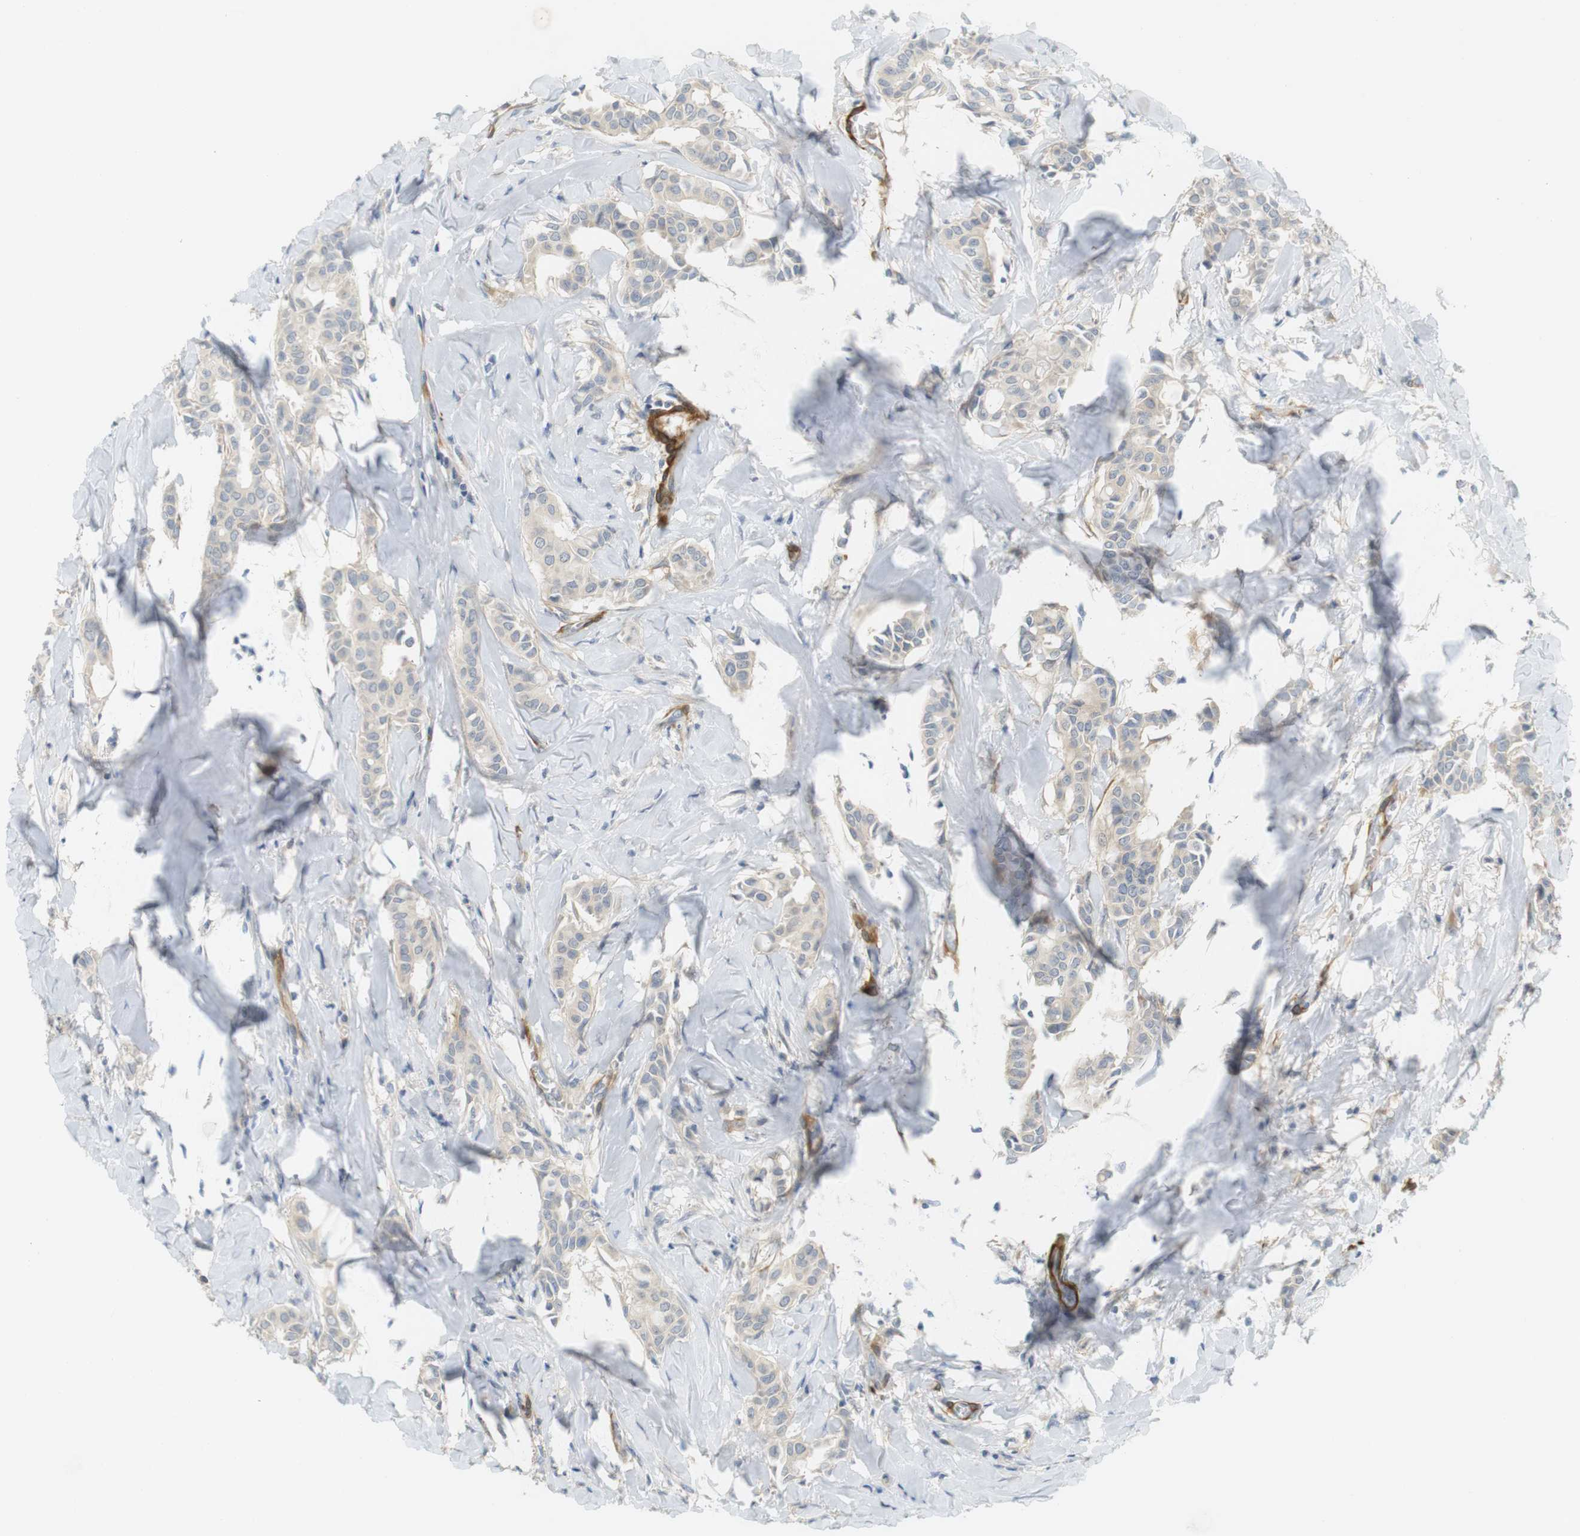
{"staining": {"intensity": "weak", "quantity": "<25%", "location": "cytoplasmic/membranous"}, "tissue": "head and neck cancer", "cell_type": "Tumor cells", "image_type": "cancer", "snomed": [{"axis": "morphology", "description": "Adenocarcinoma, NOS"}, {"axis": "topography", "description": "Salivary gland"}, {"axis": "topography", "description": "Head-Neck"}], "caption": "This is an immunohistochemistry photomicrograph of head and neck cancer (adenocarcinoma). There is no staining in tumor cells.", "gene": "PDE3A", "patient": {"sex": "female", "age": 59}}